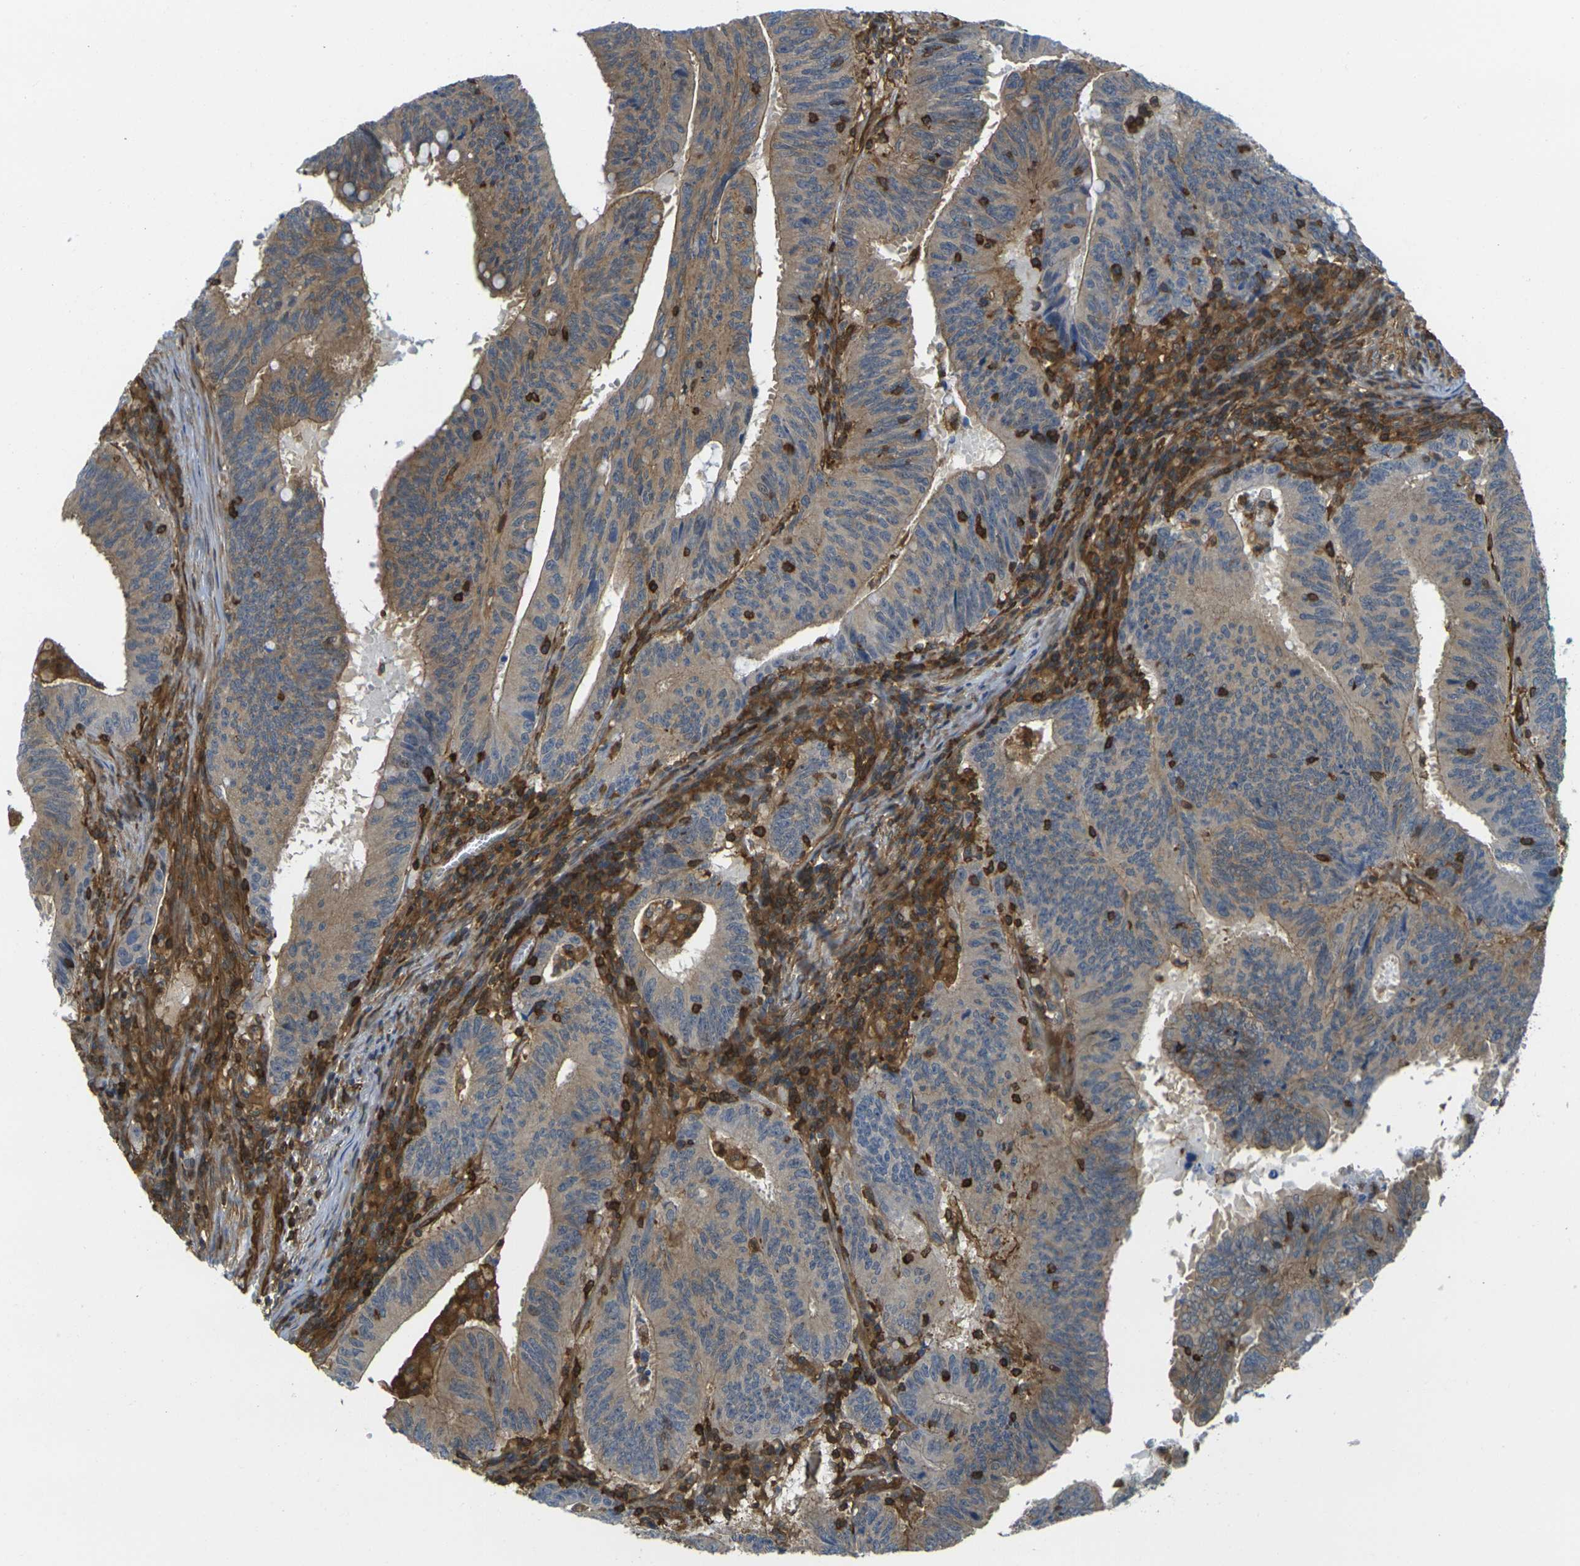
{"staining": {"intensity": "moderate", "quantity": ">75%", "location": "cytoplasmic/membranous"}, "tissue": "colorectal cancer", "cell_type": "Tumor cells", "image_type": "cancer", "snomed": [{"axis": "morphology", "description": "Adenocarcinoma, NOS"}, {"axis": "topography", "description": "Colon"}], "caption": "This micrograph shows immunohistochemistry staining of adenocarcinoma (colorectal), with medium moderate cytoplasmic/membranous expression in about >75% of tumor cells.", "gene": "LASP1", "patient": {"sex": "male", "age": 45}}